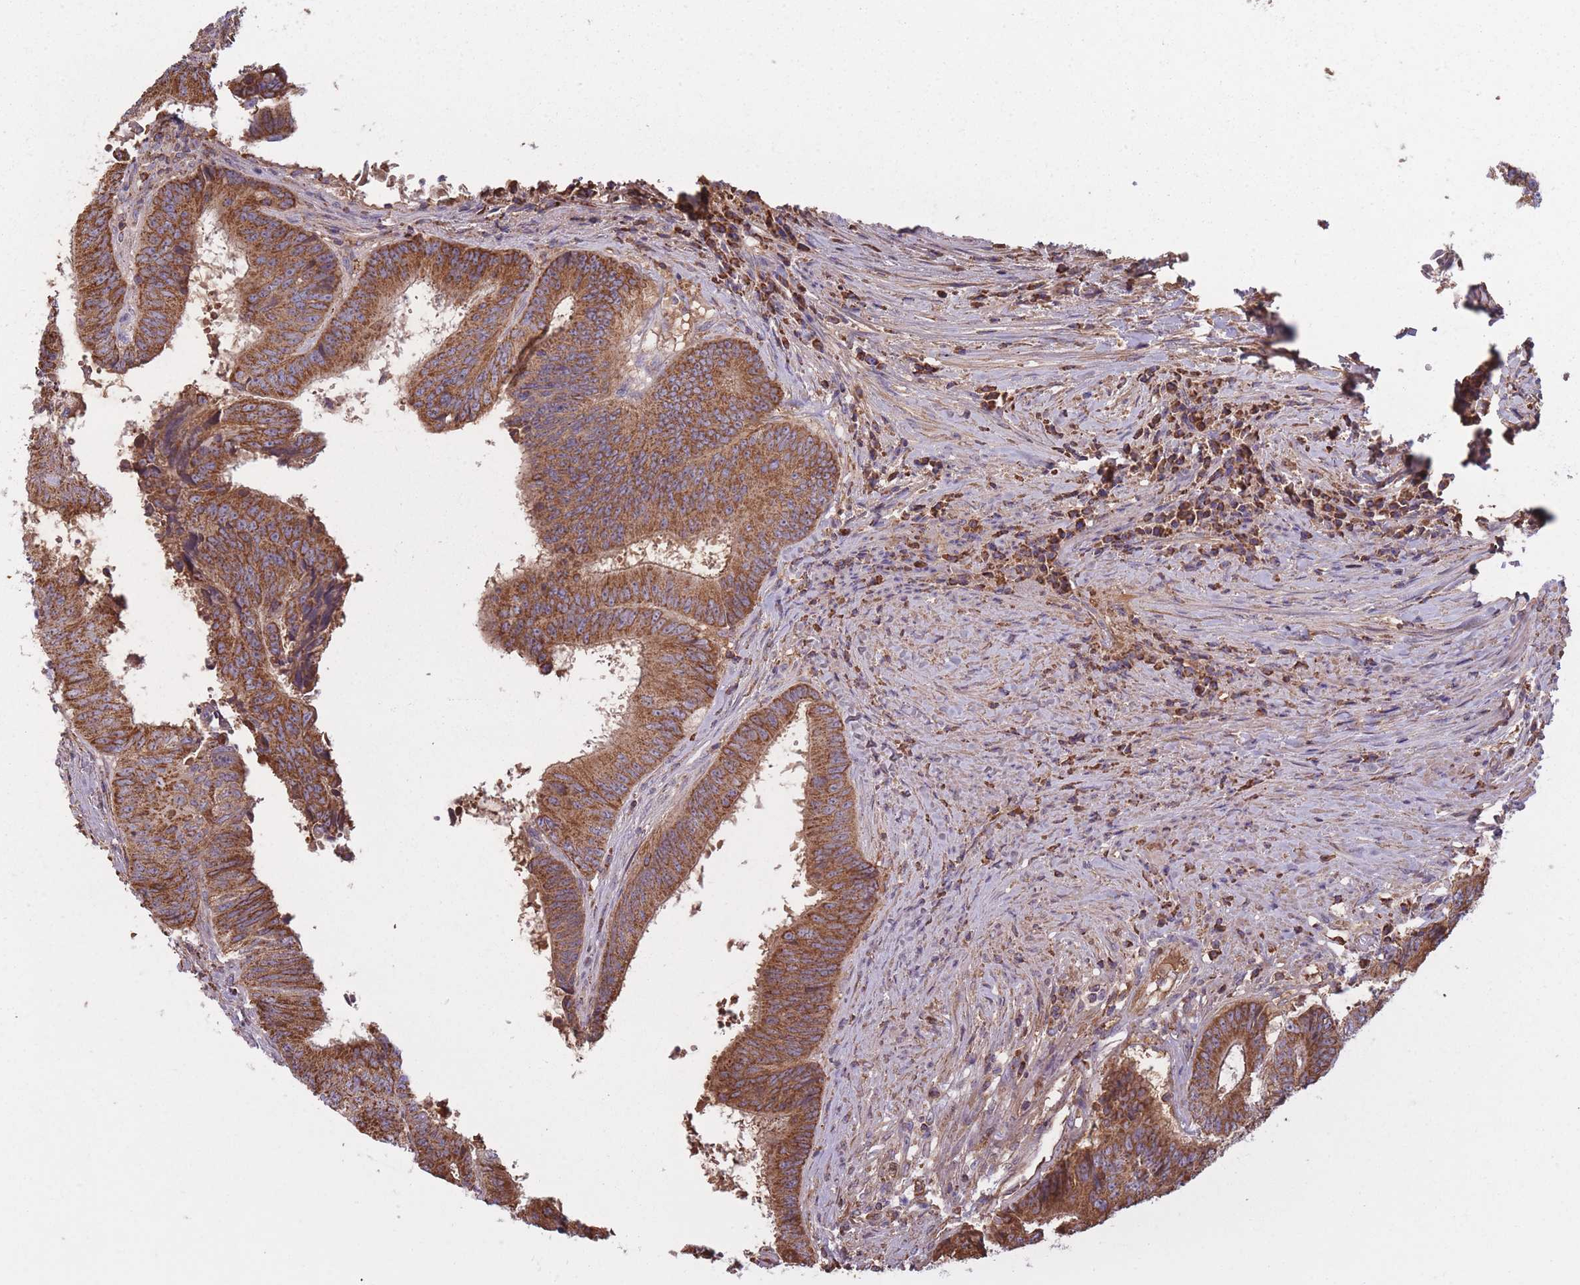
{"staining": {"intensity": "moderate", "quantity": ">75%", "location": "cytoplasmic/membranous"}, "tissue": "colorectal cancer", "cell_type": "Tumor cells", "image_type": "cancer", "snomed": [{"axis": "morphology", "description": "Adenocarcinoma, NOS"}, {"axis": "topography", "description": "Rectum"}], "caption": "Brown immunohistochemical staining in colorectal adenocarcinoma shows moderate cytoplasmic/membranous positivity in approximately >75% of tumor cells. (DAB IHC with brightfield microscopy, high magnification).", "gene": "KAT2A", "patient": {"sex": "male", "age": 72}}